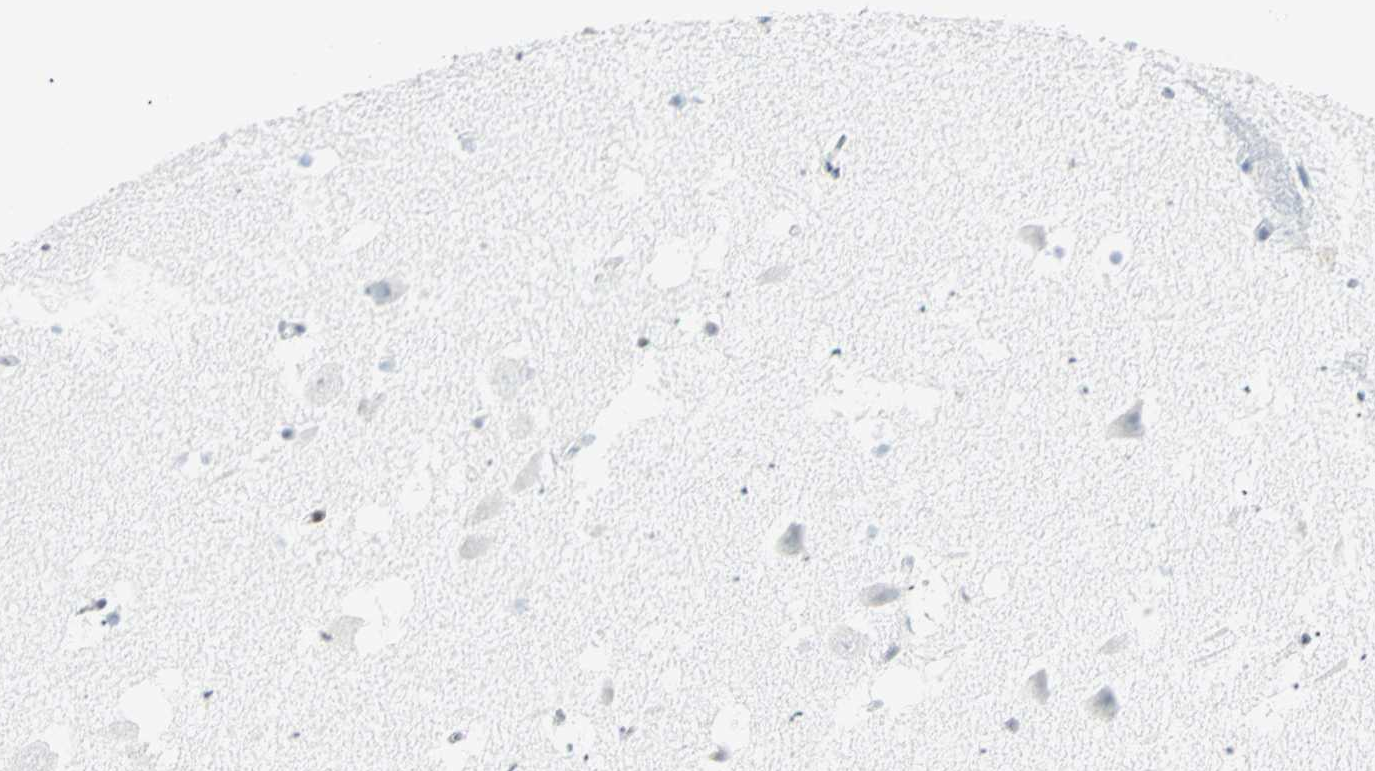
{"staining": {"intensity": "negative", "quantity": "none", "location": "none"}, "tissue": "hippocampus", "cell_type": "Glial cells", "image_type": "normal", "snomed": [{"axis": "morphology", "description": "Normal tissue, NOS"}, {"axis": "topography", "description": "Hippocampus"}], "caption": "Immunohistochemistry micrograph of benign human hippocampus stained for a protein (brown), which displays no positivity in glial cells. The staining was performed using DAB (3,3'-diaminobenzidine) to visualize the protein expression in brown, while the nuclei were stained in blue with hematoxylin (Magnification: 20x).", "gene": "PKNOX1", "patient": {"sex": "male", "age": 45}}